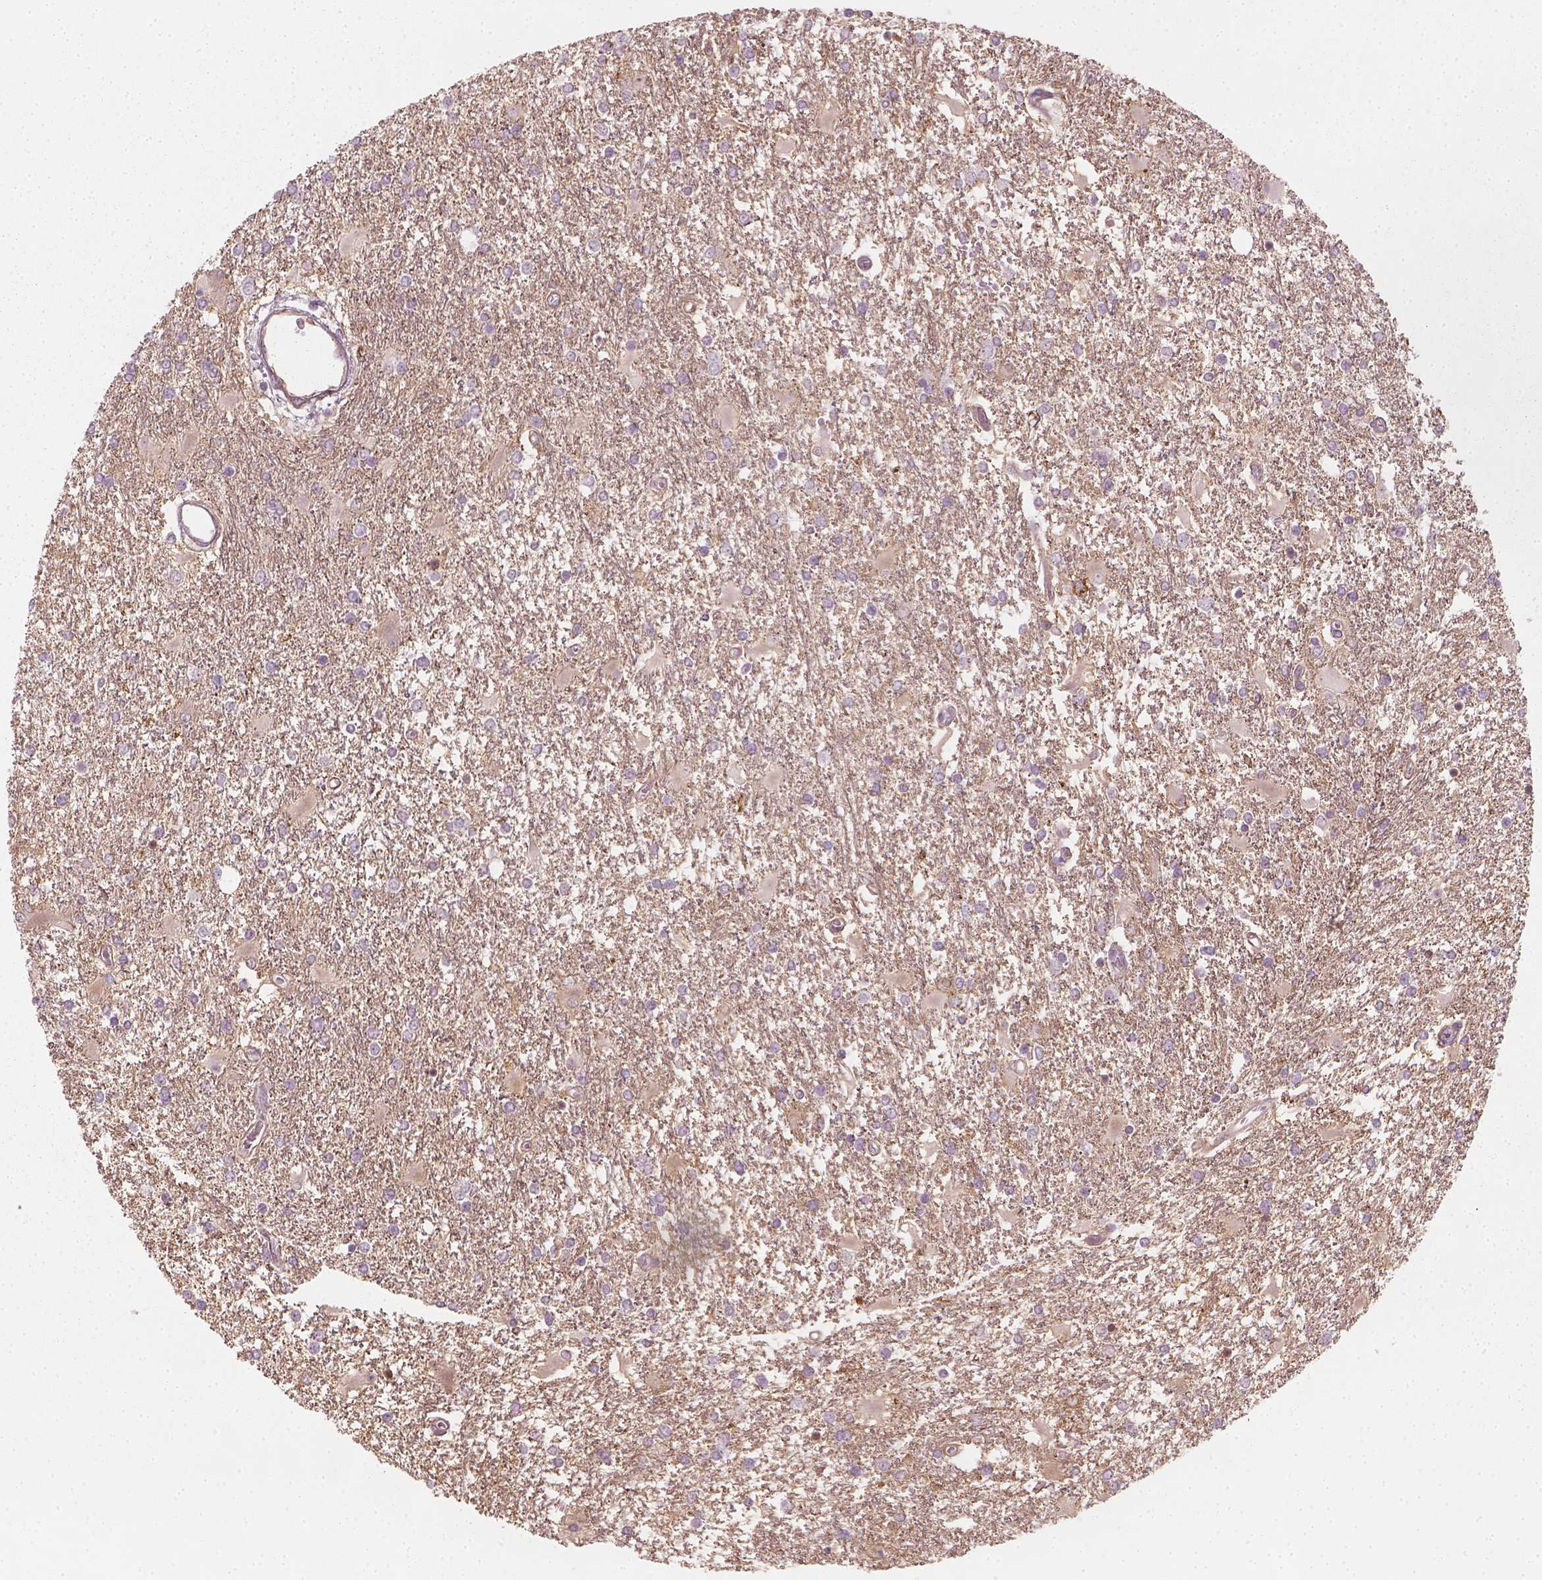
{"staining": {"intensity": "negative", "quantity": "none", "location": "none"}, "tissue": "glioma", "cell_type": "Tumor cells", "image_type": "cancer", "snomed": [{"axis": "morphology", "description": "Glioma, malignant, High grade"}, {"axis": "topography", "description": "Cerebral cortex"}], "caption": "There is no significant positivity in tumor cells of malignant glioma (high-grade).", "gene": "NPTN", "patient": {"sex": "male", "age": 79}}